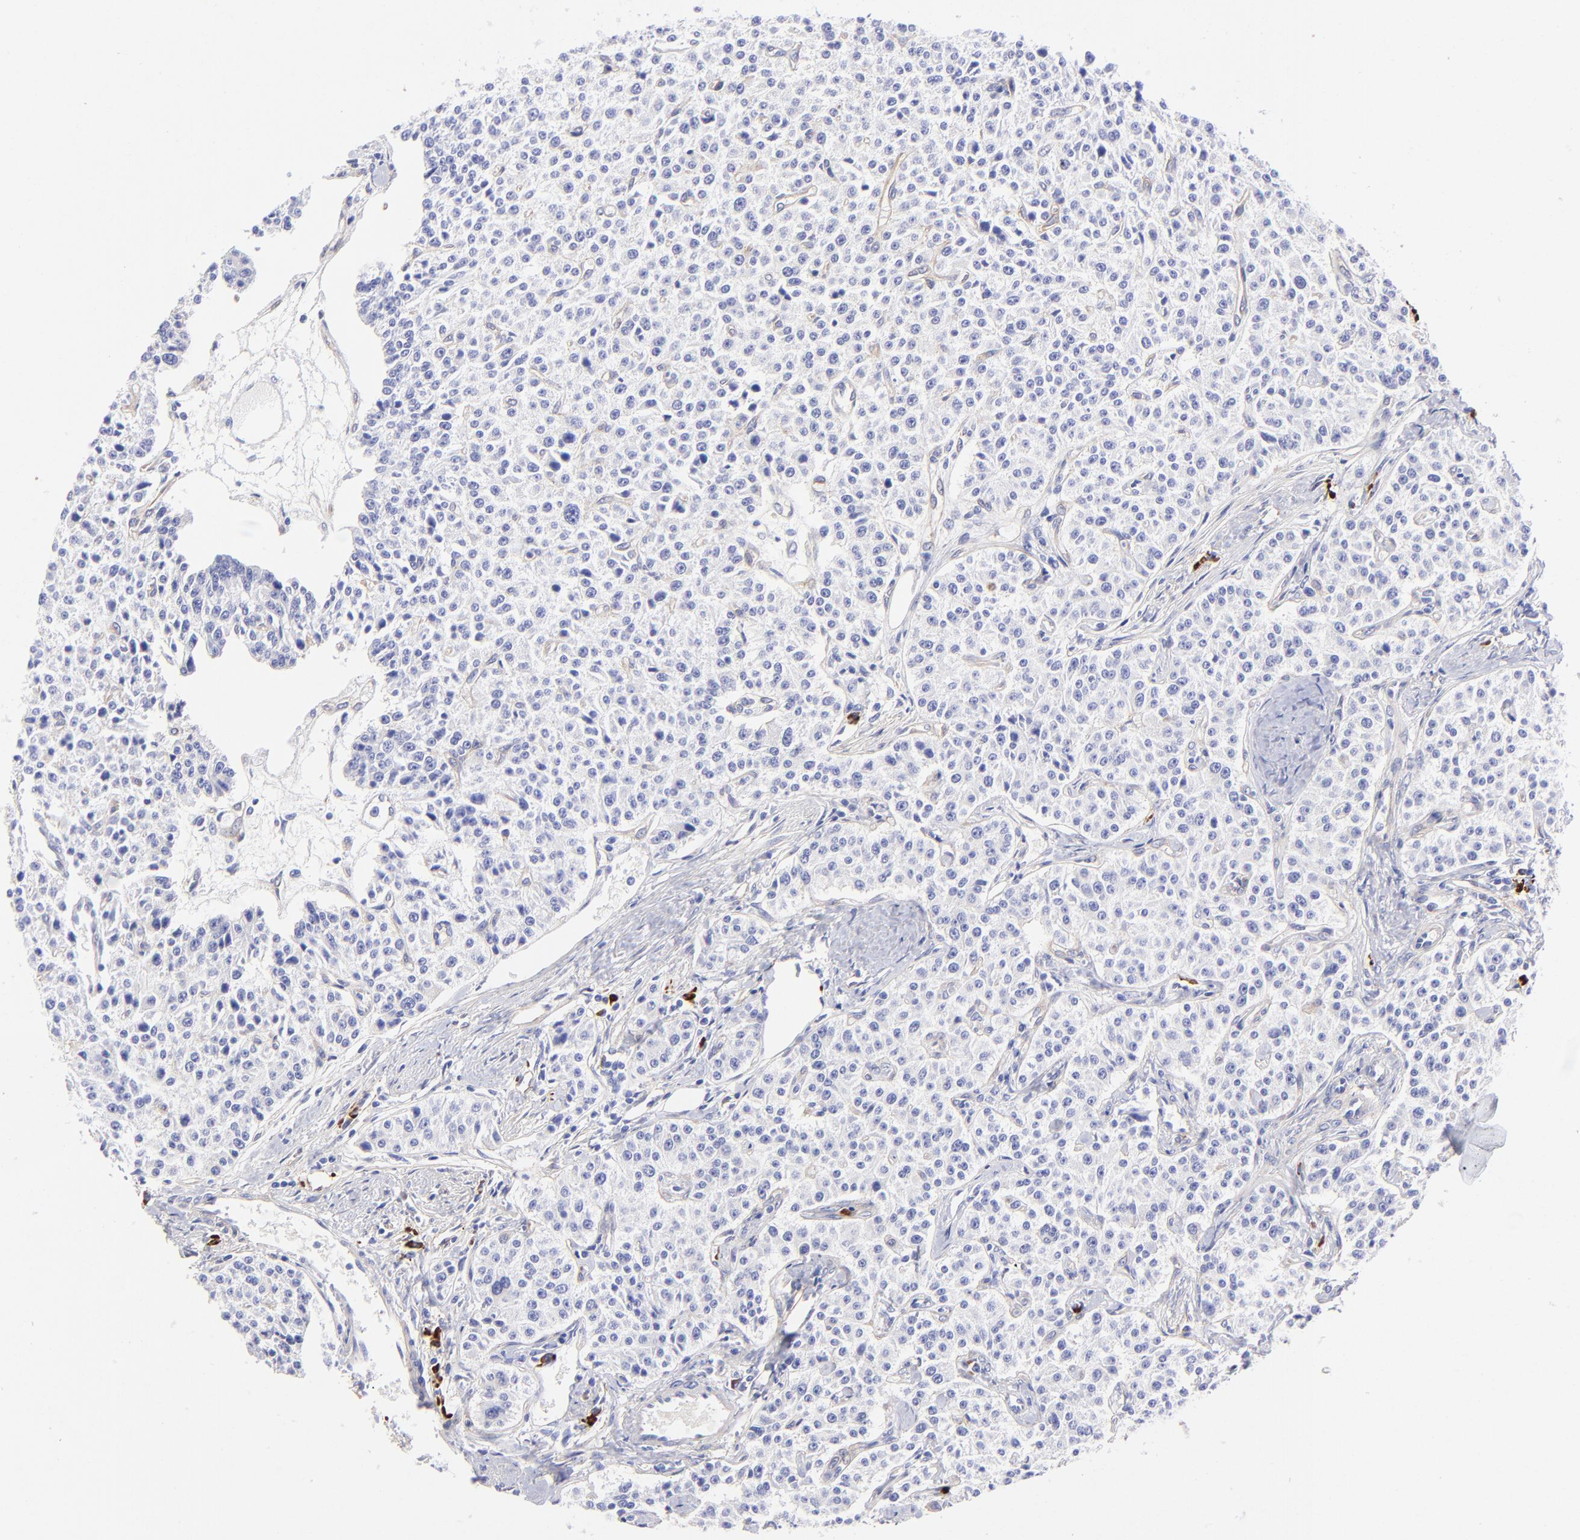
{"staining": {"intensity": "negative", "quantity": "none", "location": "none"}, "tissue": "carcinoid", "cell_type": "Tumor cells", "image_type": "cancer", "snomed": [{"axis": "morphology", "description": "Carcinoid, malignant, NOS"}, {"axis": "topography", "description": "Stomach"}], "caption": "Immunohistochemistry photomicrograph of human malignant carcinoid stained for a protein (brown), which shows no positivity in tumor cells.", "gene": "PPFIBP1", "patient": {"sex": "female", "age": 76}}